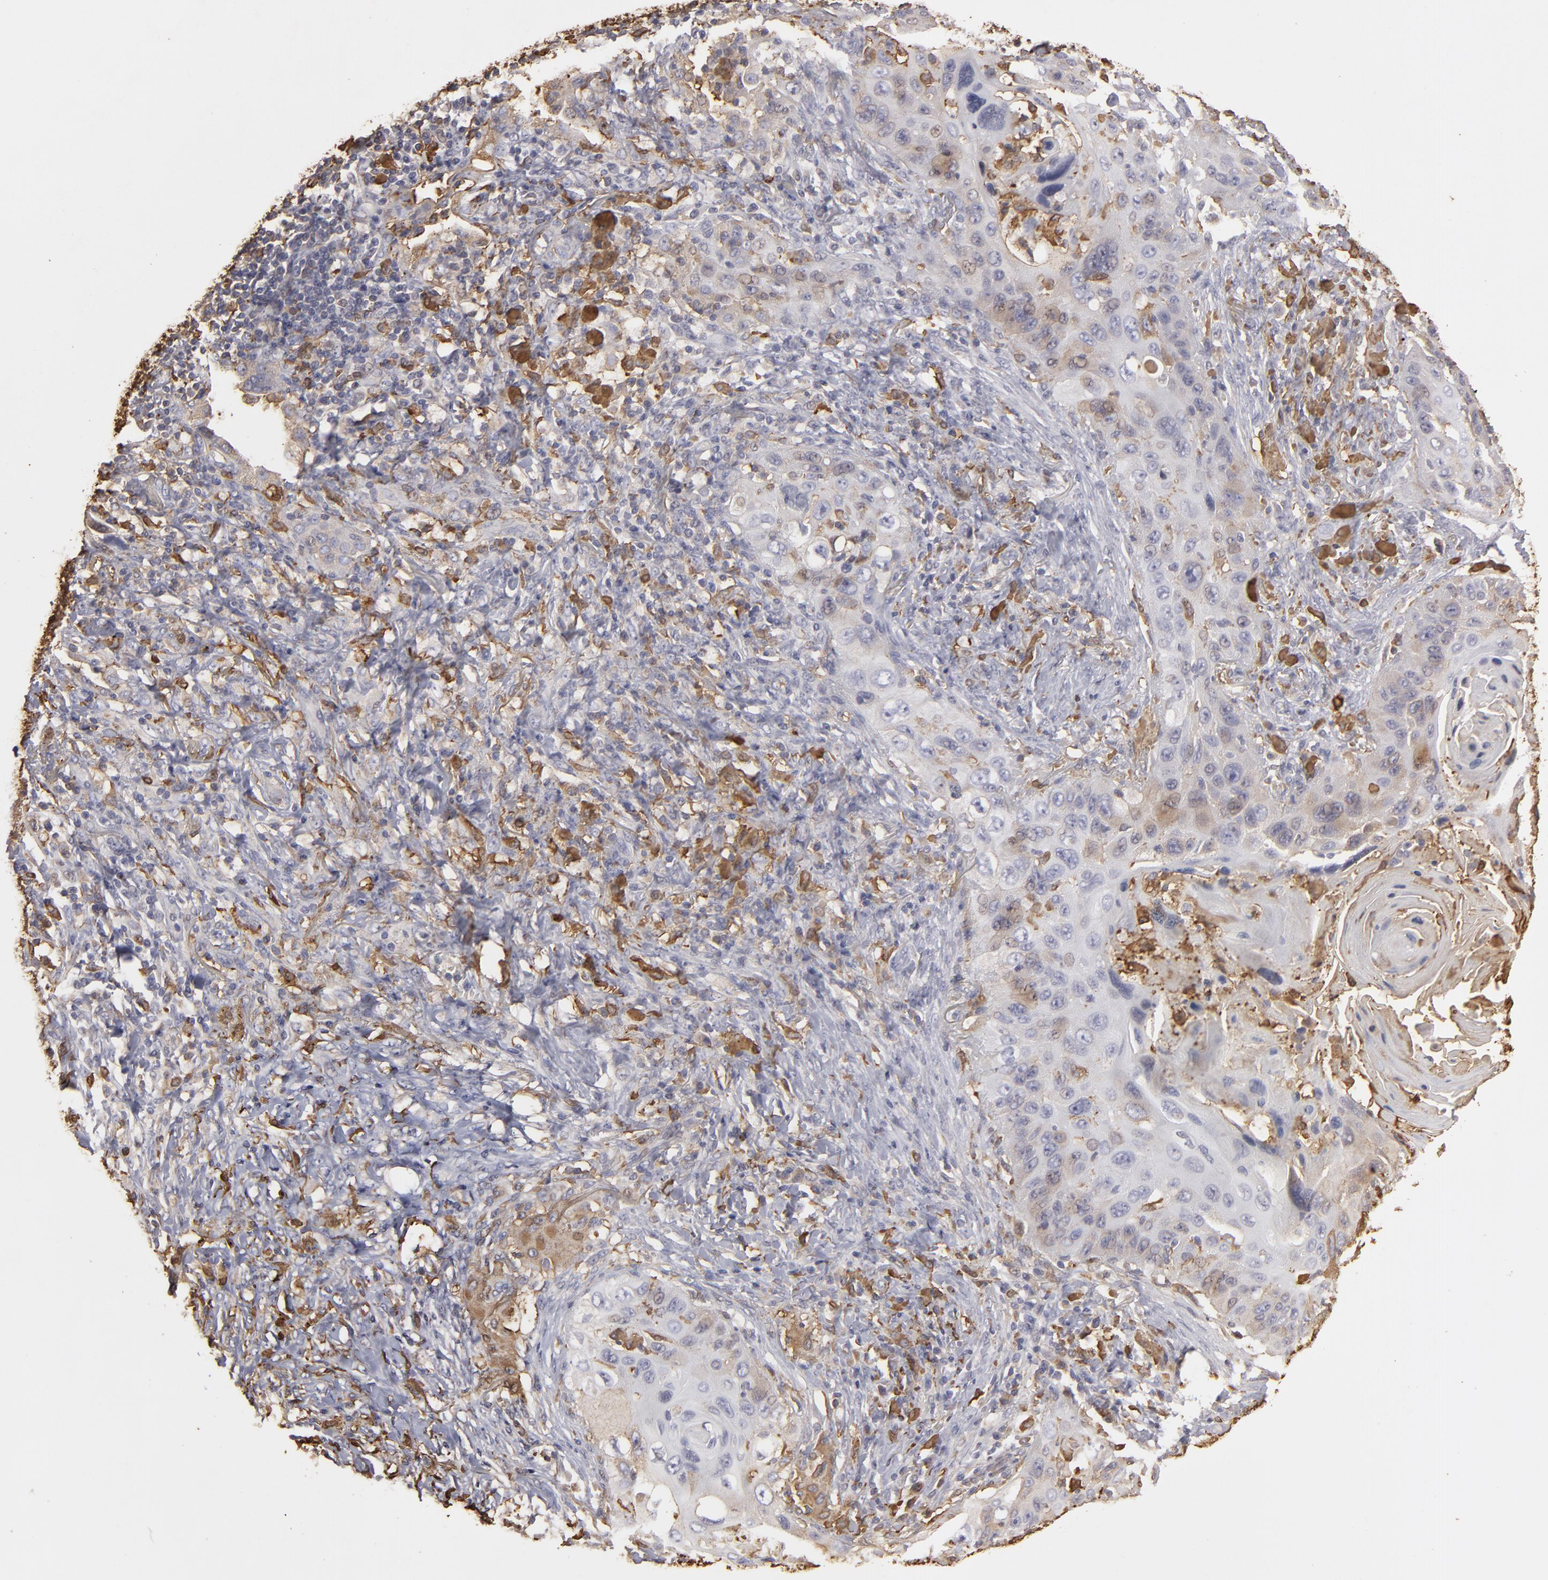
{"staining": {"intensity": "weak", "quantity": "<25%", "location": "cytoplasmic/membranous"}, "tissue": "lung cancer", "cell_type": "Tumor cells", "image_type": "cancer", "snomed": [{"axis": "morphology", "description": "Squamous cell carcinoma, NOS"}, {"axis": "topography", "description": "Lung"}], "caption": "A histopathology image of human lung squamous cell carcinoma is negative for staining in tumor cells. (Stains: DAB IHC with hematoxylin counter stain, Microscopy: brightfield microscopy at high magnification).", "gene": "ODC1", "patient": {"sex": "female", "age": 67}}